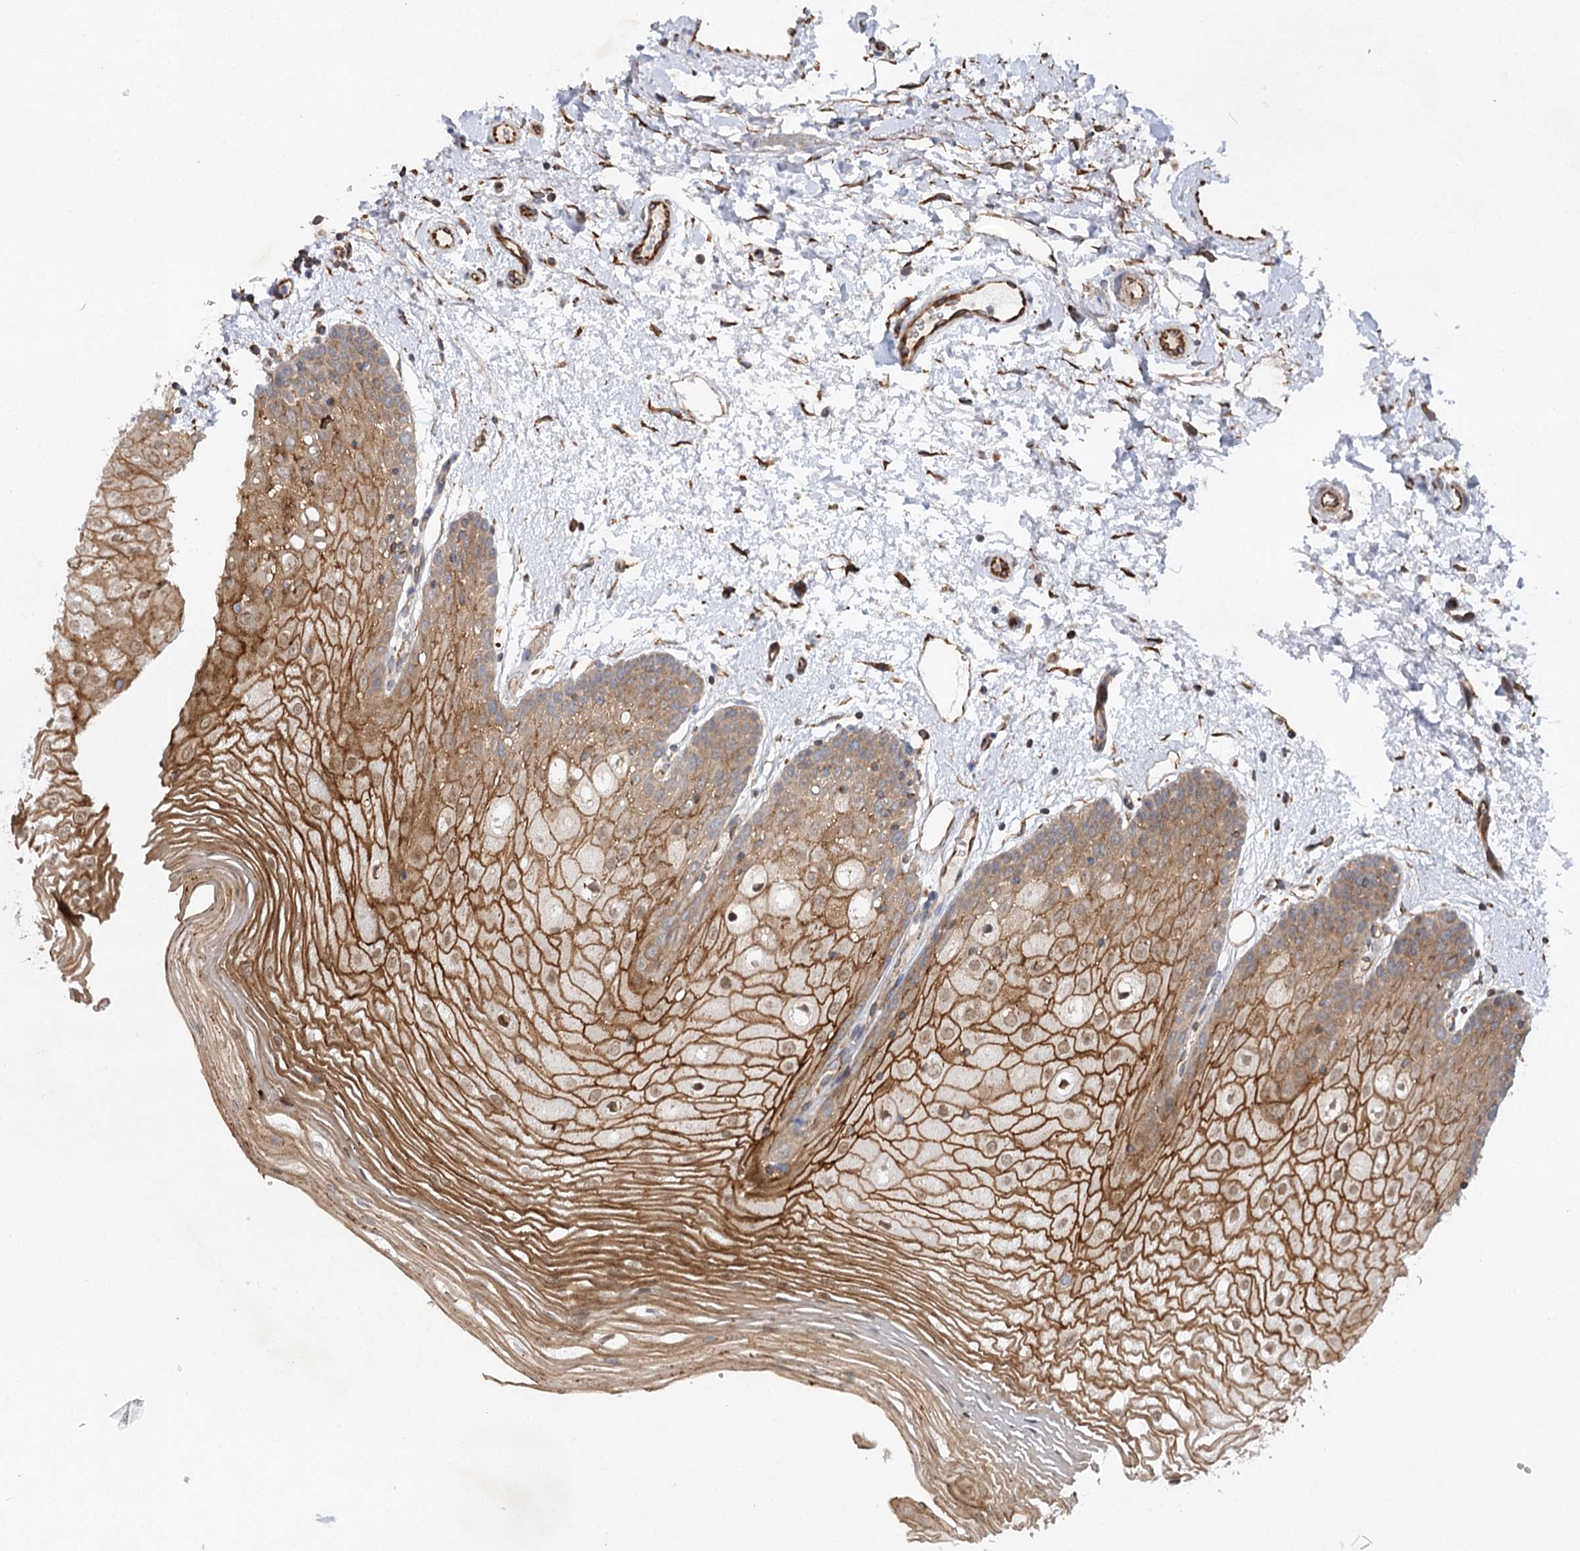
{"staining": {"intensity": "strong", "quantity": ">75%", "location": "cytoplasmic/membranous,nuclear"}, "tissue": "oral mucosa", "cell_type": "Squamous epithelial cells", "image_type": "normal", "snomed": [{"axis": "morphology", "description": "Normal tissue, NOS"}, {"axis": "topography", "description": "Oral tissue"}, {"axis": "topography", "description": "Tounge, NOS"}], "caption": "Immunohistochemistry (IHC) photomicrograph of unremarkable human oral mucosa stained for a protein (brown), which demonstrates high levels of strong cytoplasmic/membranous,nuclear positivity in about >75% of squamous epithelial cells.", "gene": "KIAA0825", "patient": {"sex": "female", "age": 73}}